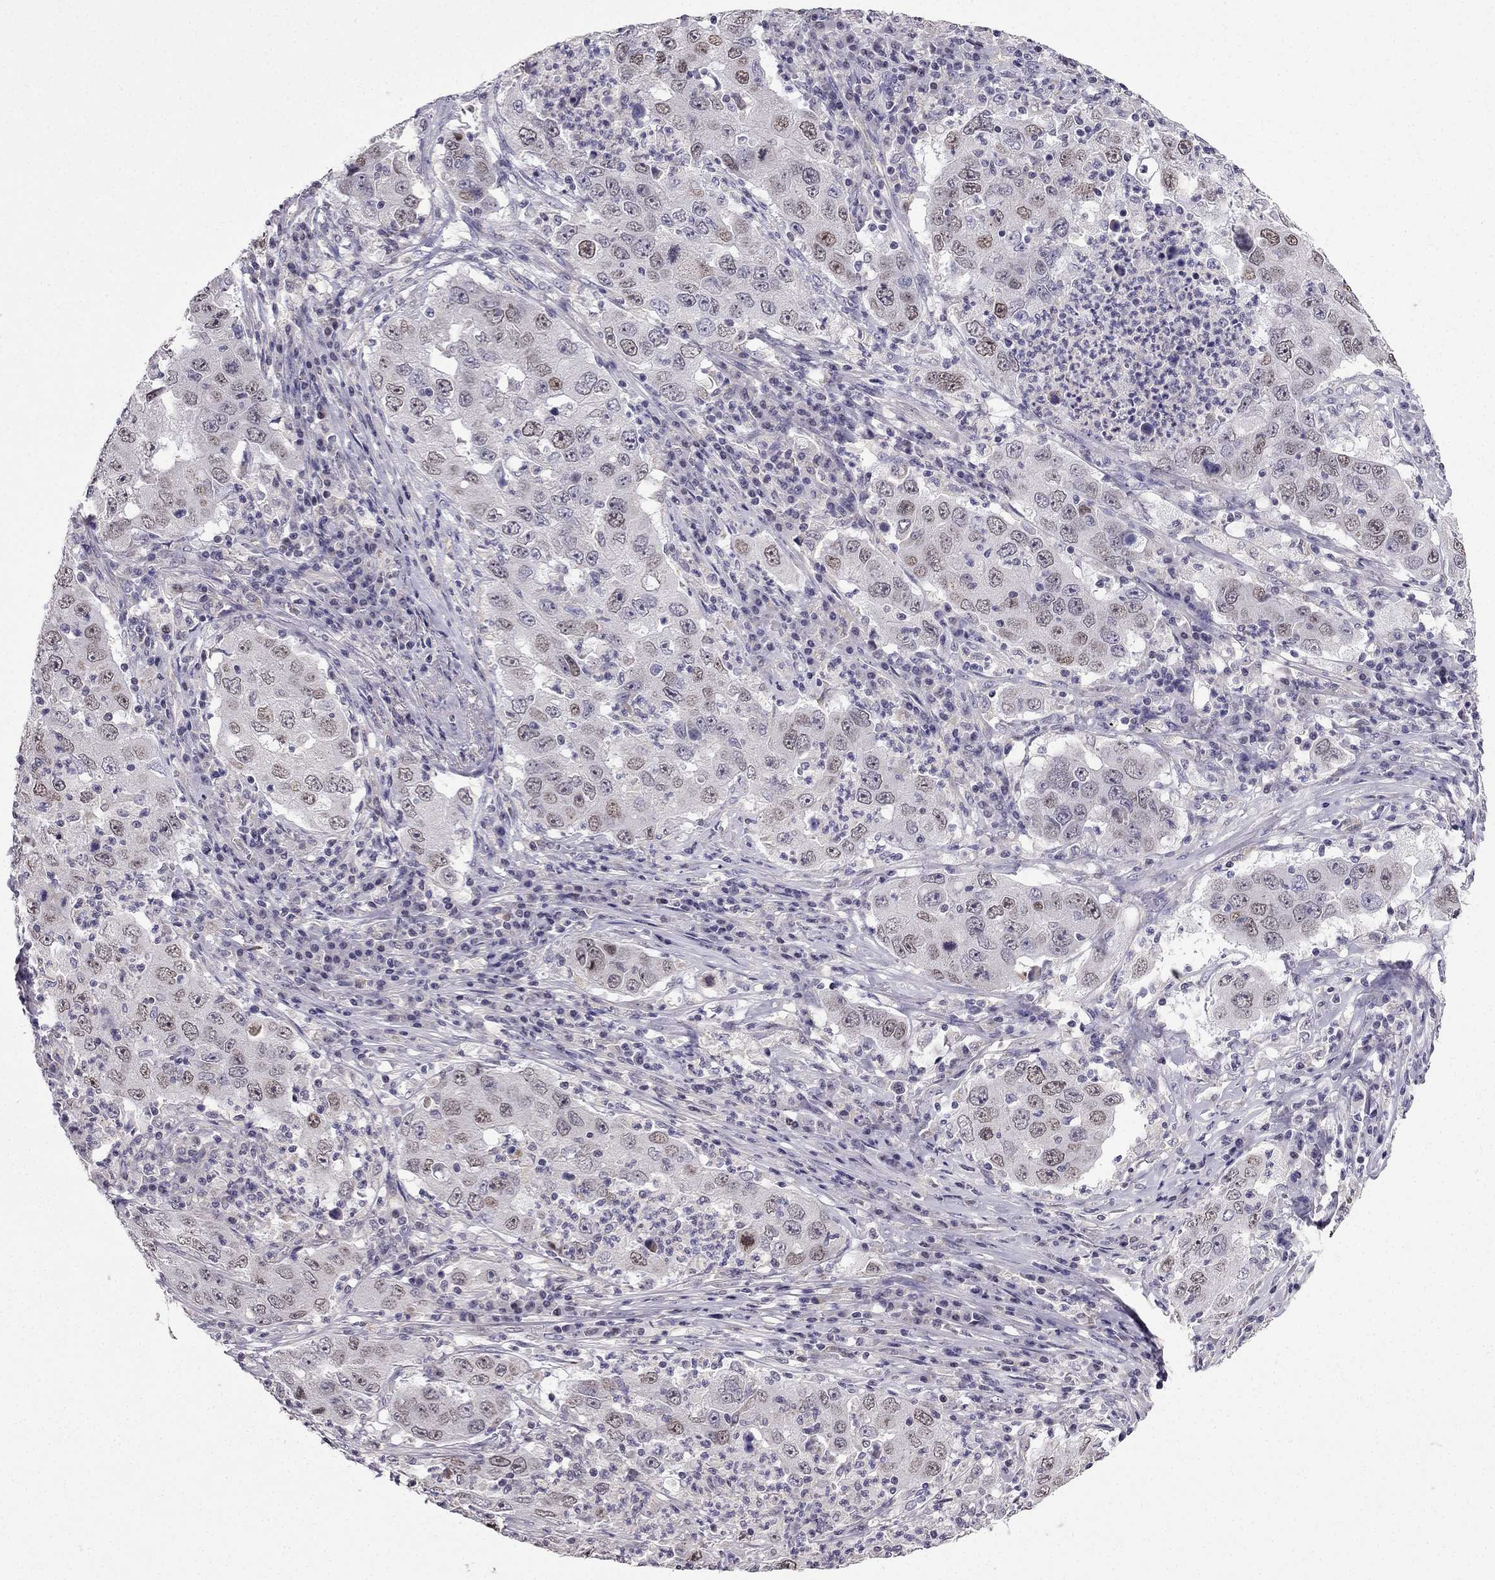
{"staining": {"intensity": "negative", "quantity": "none", "location": "none"}, "tissue": "lung cancer", "cell_type": "Tumor cells", "image_type": "cancer", "snomed": [{"axis": "morphology", "description": "Adenocarcinoma, NOS"}, {"axis": "topography", "description": "Lung"}], "caption": "Adenocarcinoma (lung) was stained to show a protein in brown. There is no significant expression in tumor cells.", "gene": "SLC6A2", "patient": {"sex": "male", "age": 73}}